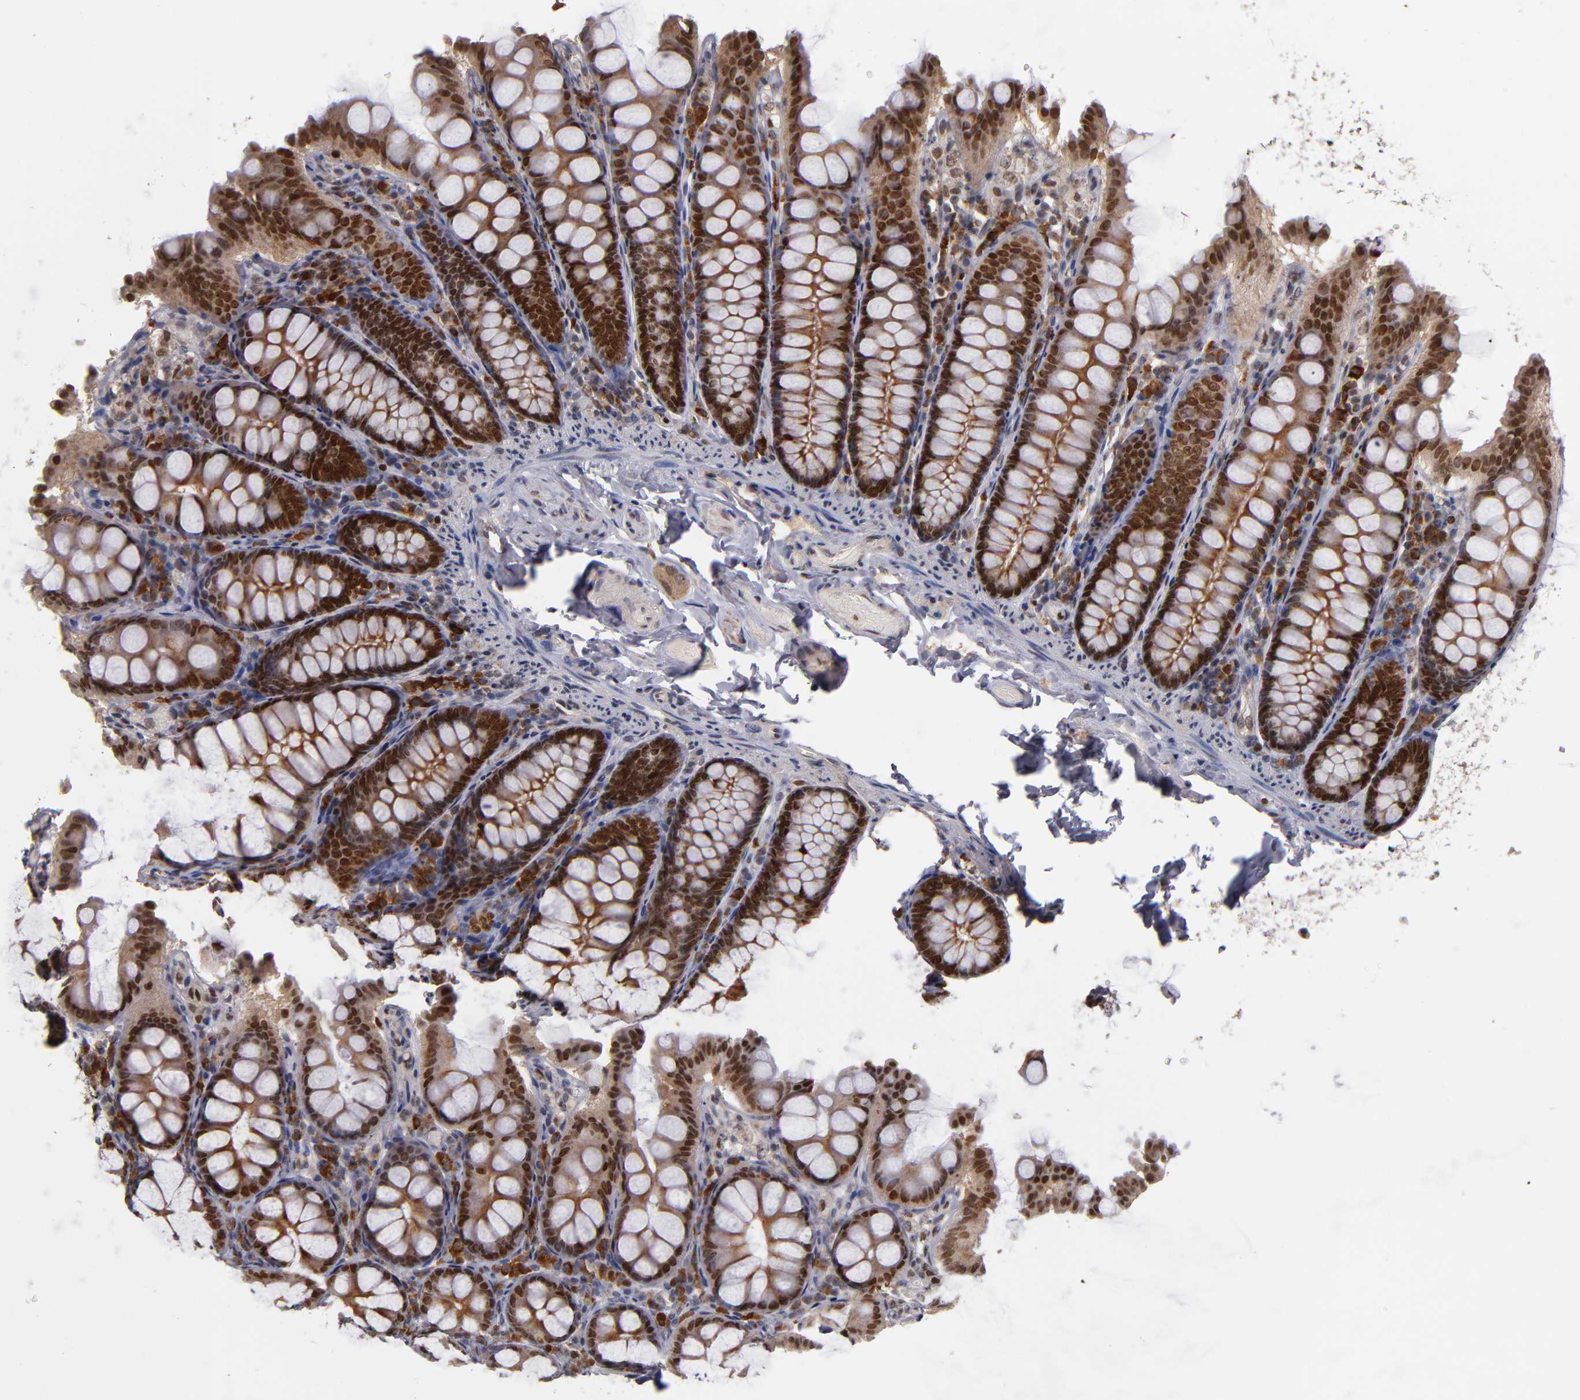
{"staining": {"intensity": "weak", "quantity": ">75%", "location": "cytoplasmic/membranous,nuclear"}, "tissue": "colon", "cell_type": "Endothelial cells", "image_type": "normal", "snomed": [{"axis": "morphology", "description": "Normal tissue, NOS"}, {"axis": "topography", "description": "Colon"}], "caption": "A high-resolution histopathology image shows immunohistochemistry staining of normal colon, which displays weak cytoplasmic/membranous,nuclear staining in about >75% of endothelial cells.", "gene": "KDM6A", "patient": {"sex": "female", "age": 61}}